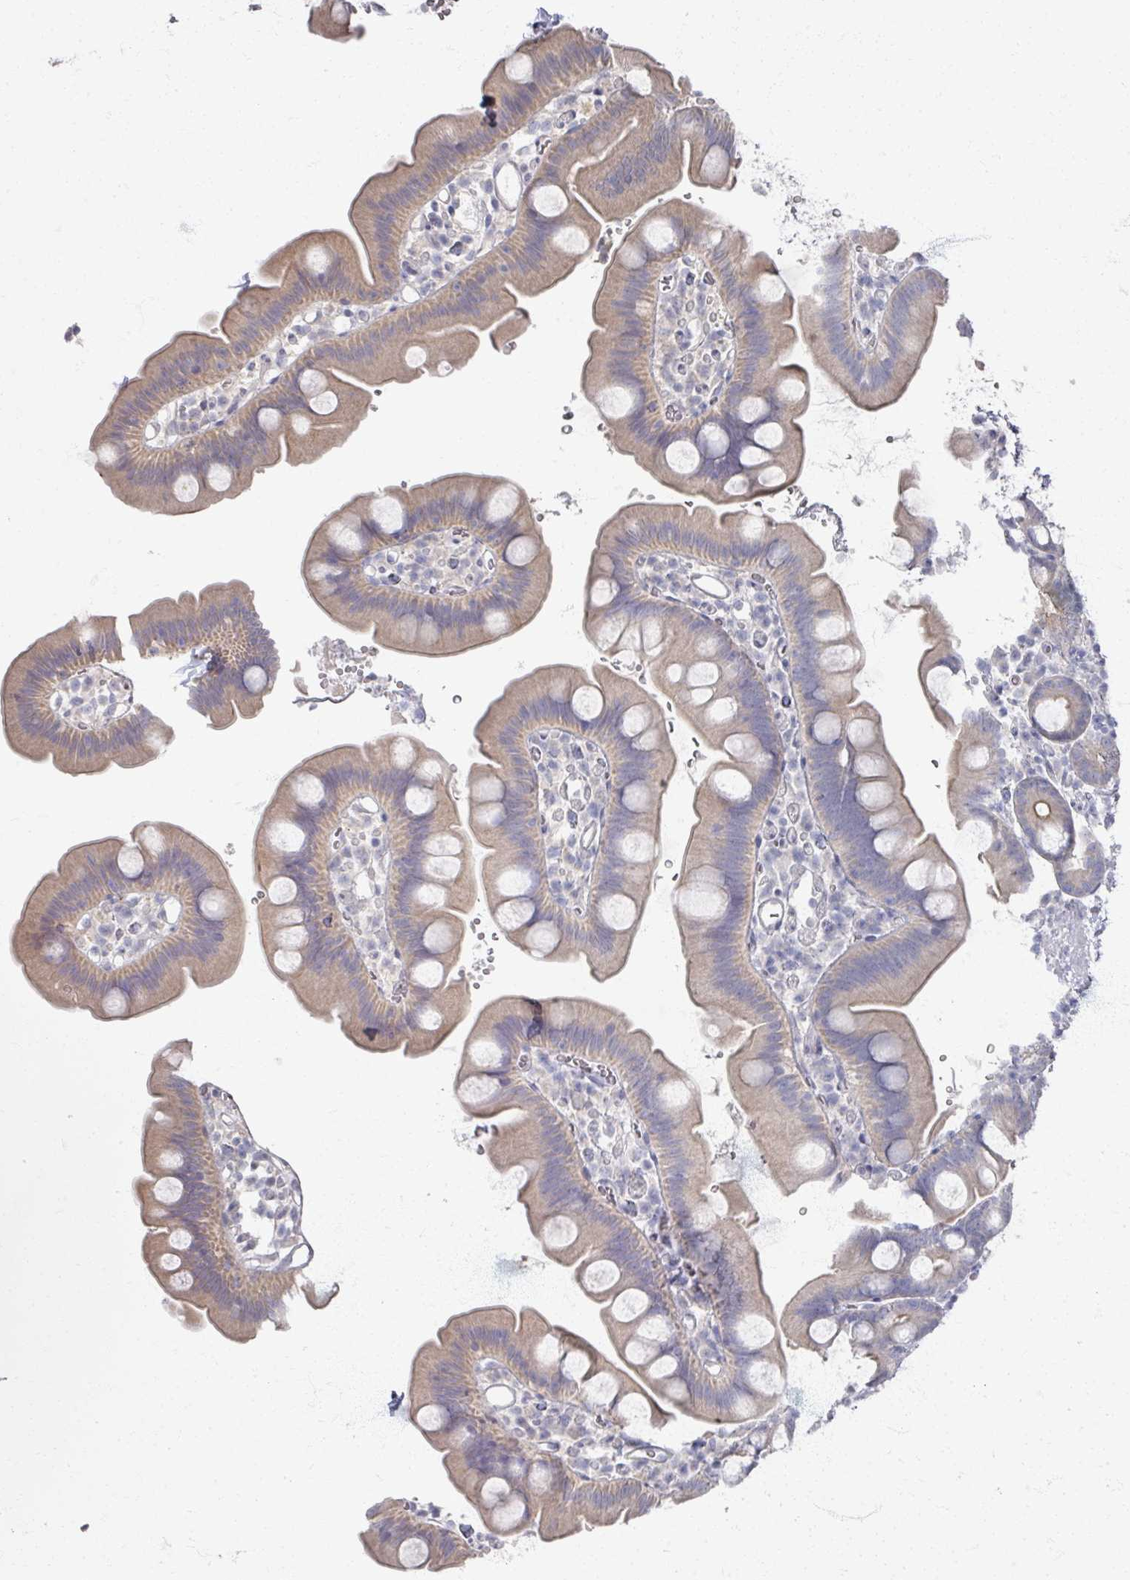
{"staining": {"intensity": "weak", "quantity": "25%-75%", "location": "cytoplasmic/membranous"}, "tissue": "small intestine", "cell_type": "Glandular cells", "image_type": "normal", "snomed": [{"axis": "morphology", "description": "Normal tissue, NOS"}, {"axis": "topography", "description": "Small intestine"}], "caption": "DAB (3,3'-diaminobenzidine) immunohistochemical staining of benign human small intestine reveals weak cytoplasmic/membranous protein staining in about 25%-75% of glandular cells. Using DAB (brown) and hematoxylin (blue) stains, captured at high magnification using brightfield microscopy.", "gene": "TTYH3", "patient": {"sex": "female", "age": 68}}